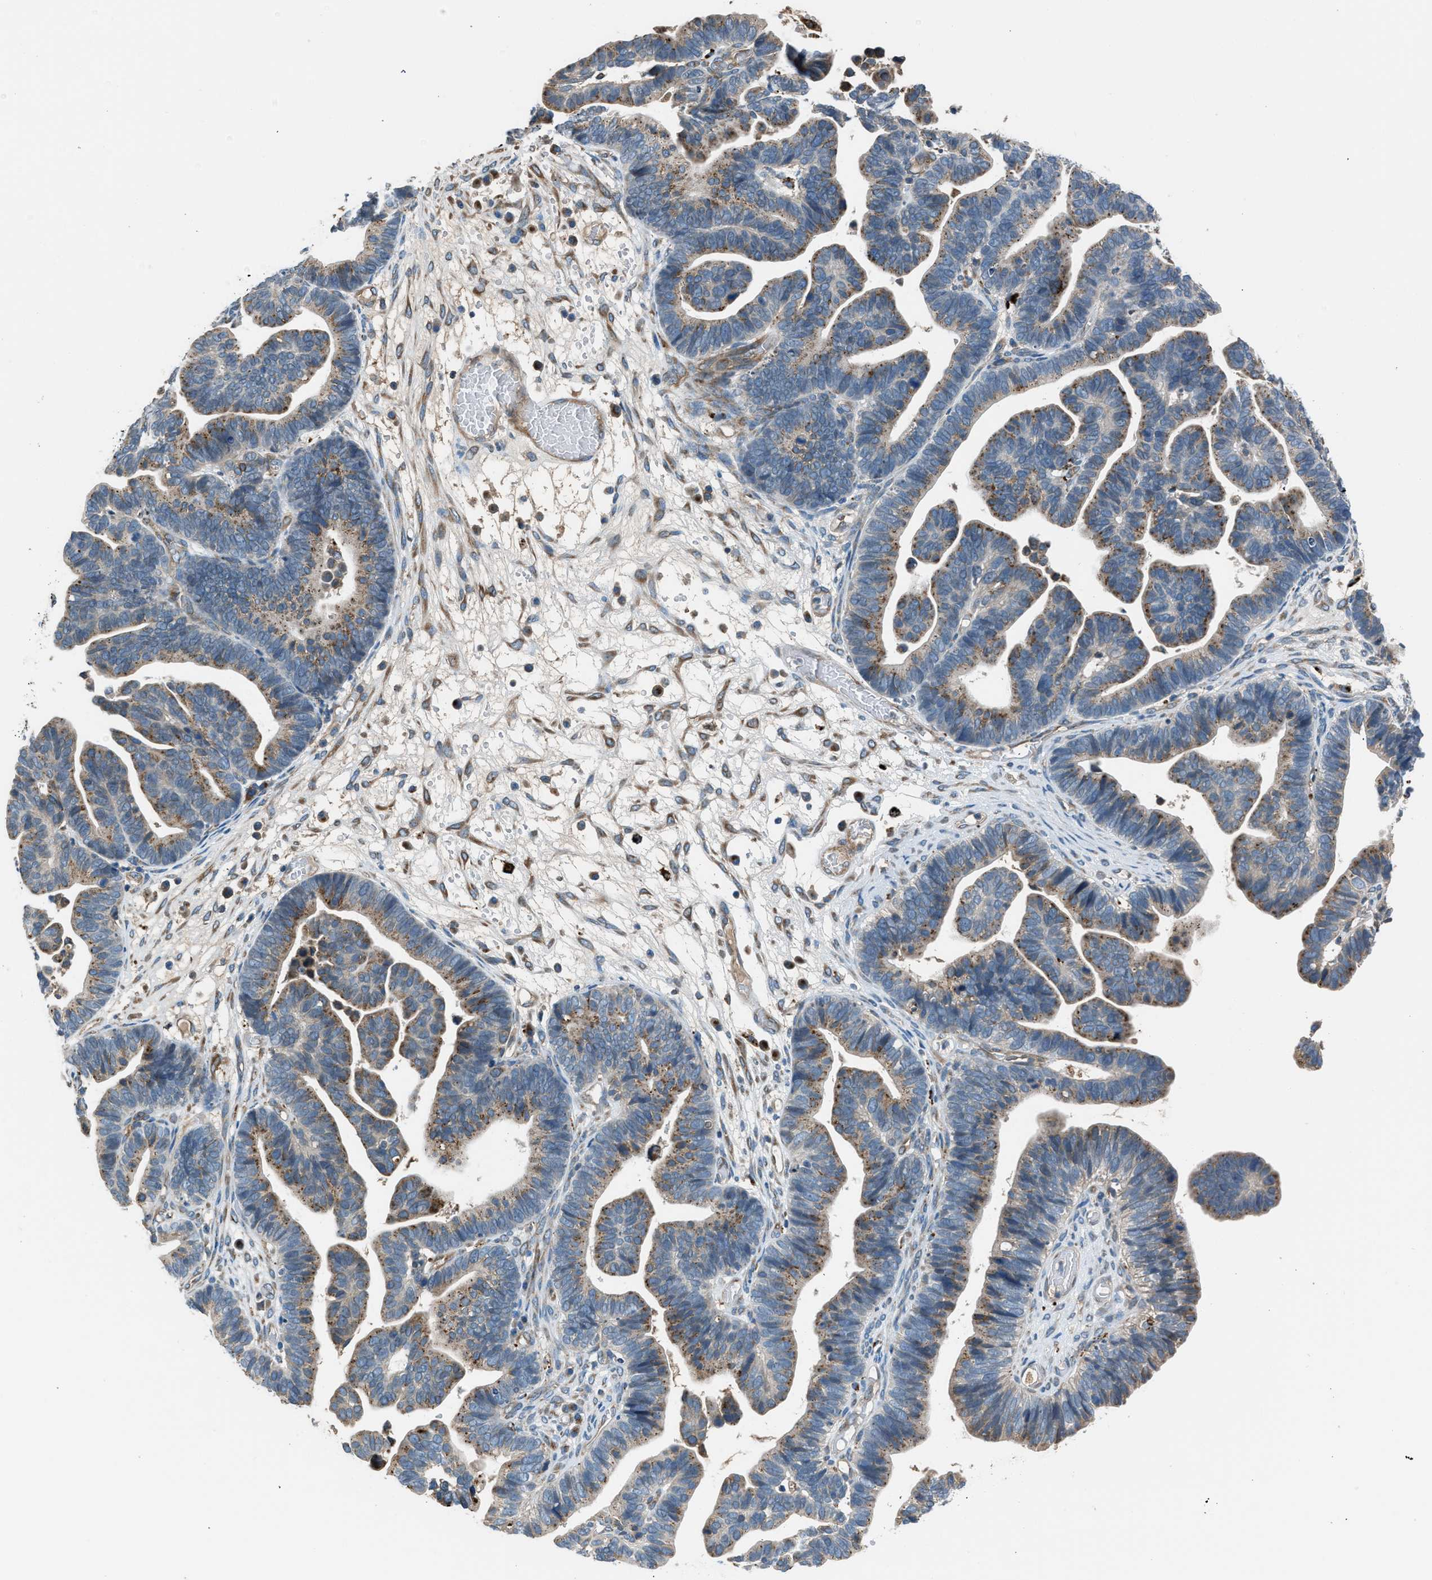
{"staining": {"intensity": "moderate", "quantity": "25%-75%", "location": "cytoplasmic/membranous"}, "tissue": "ovarian cancer", "cell_type": "Tumor cells", "image_type": "cancer", "snomed": [{"axis": "morphology", "description": "Cystadenocarcinoma, serous, NOS"}, {"axis": "topography", "description": "Ovary"}], "caption": "Ovarian cancer stained for a protein reveals moderate cytoplasmic/membranous positivity in tumor cells.", "gene": "LMBR1", "patient": {"sex": "female", "age": 56}}